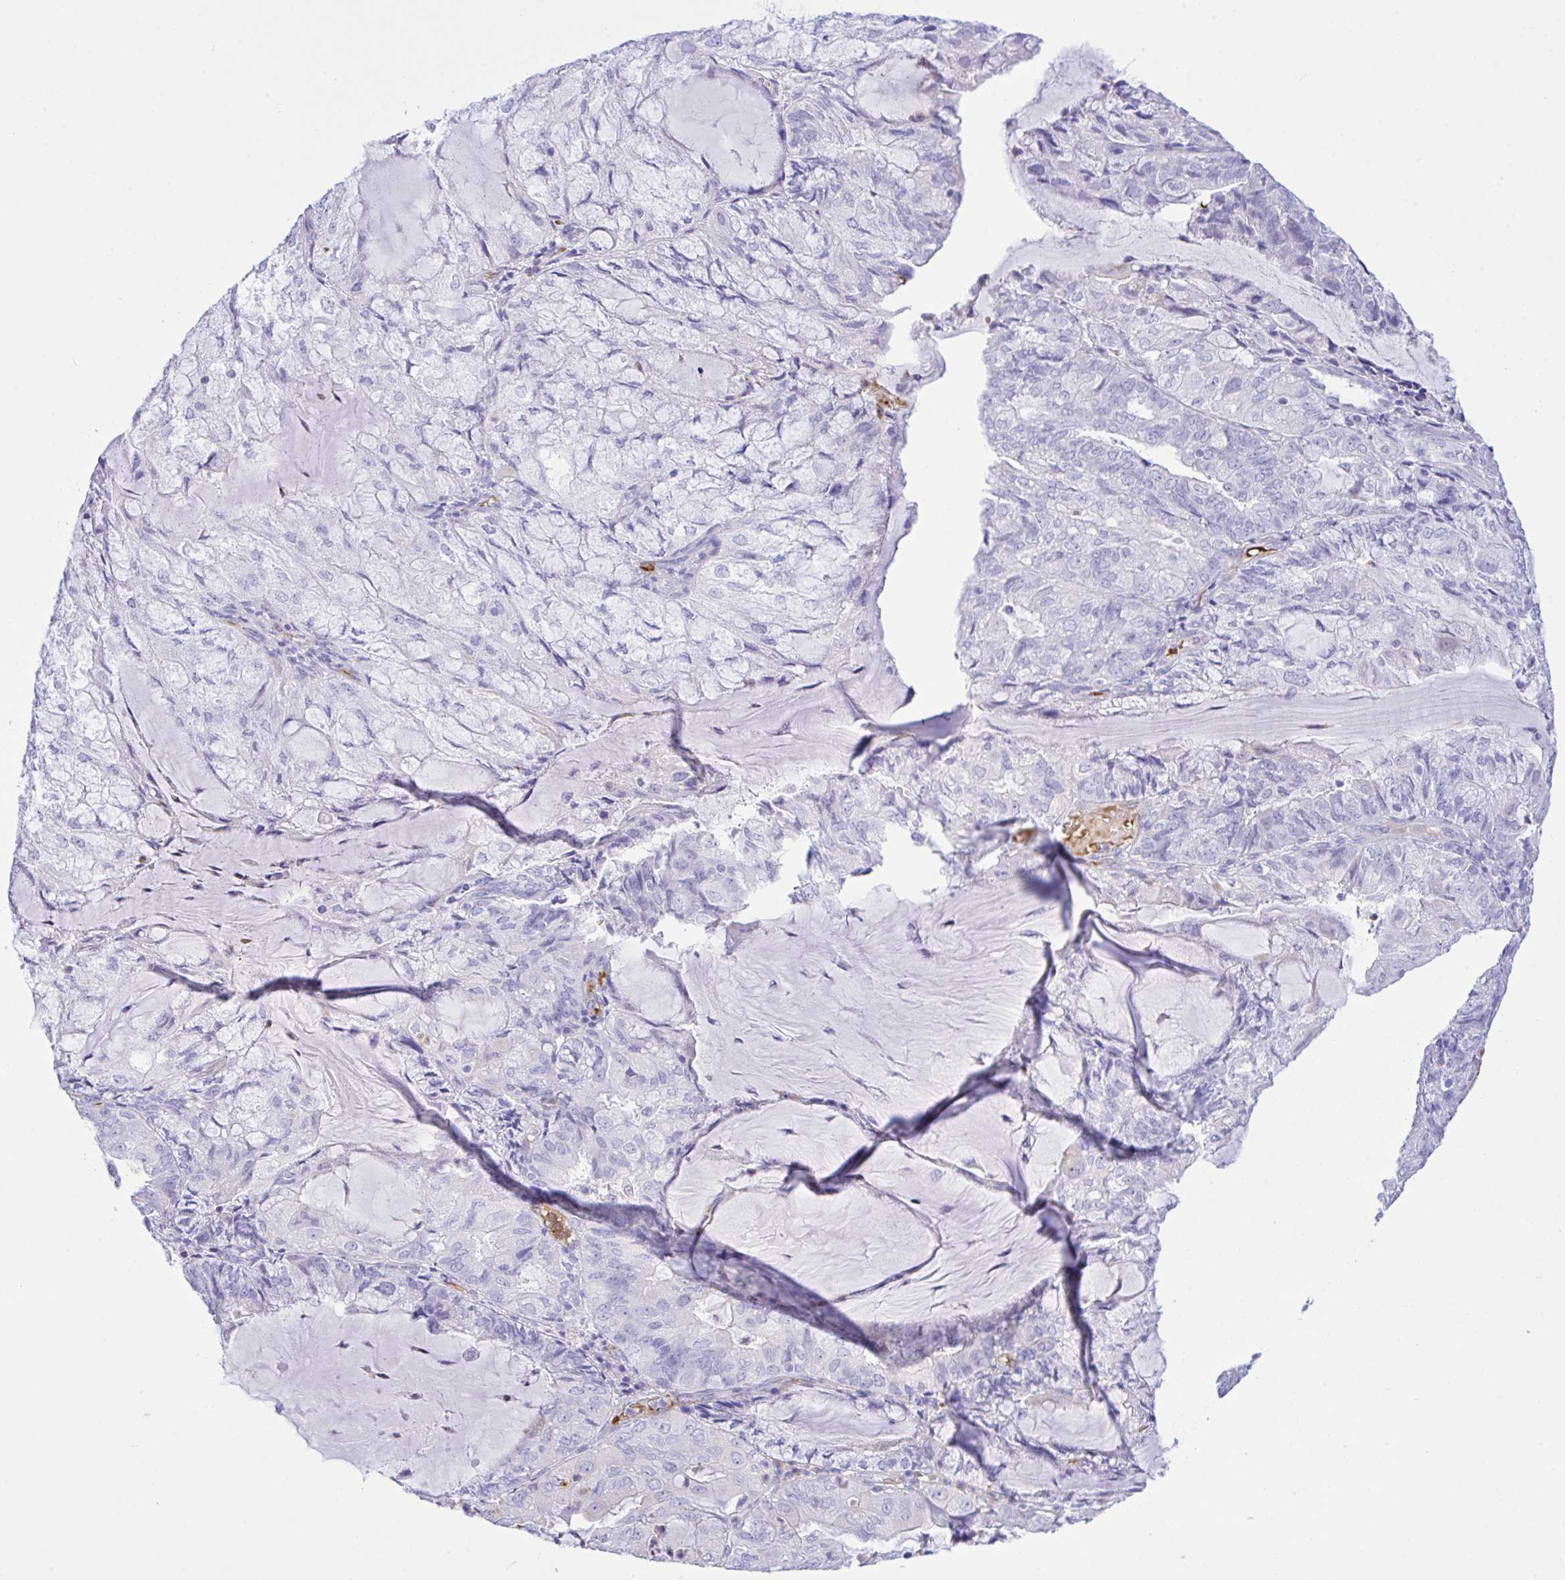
{"staining": {"intensity": "negative", "quantity": "none", "location": "none"}, "tissue": "endometrial cancer", "cell_type": "Tumor cells", "image_type": "cancer", "snomed": [{"axis": "morphology", "description": "Adenocarcinoma, NOS"}, {"axis": "topography", "description": "Endometrium"}], "caption": "Immunohistochemistry micrograph of endometrial cancer stained for a protein (brown), which displays no positivity in tumor cells.", "gene": "ZNF221", "patient": {"sex": "female", "age": 81}}